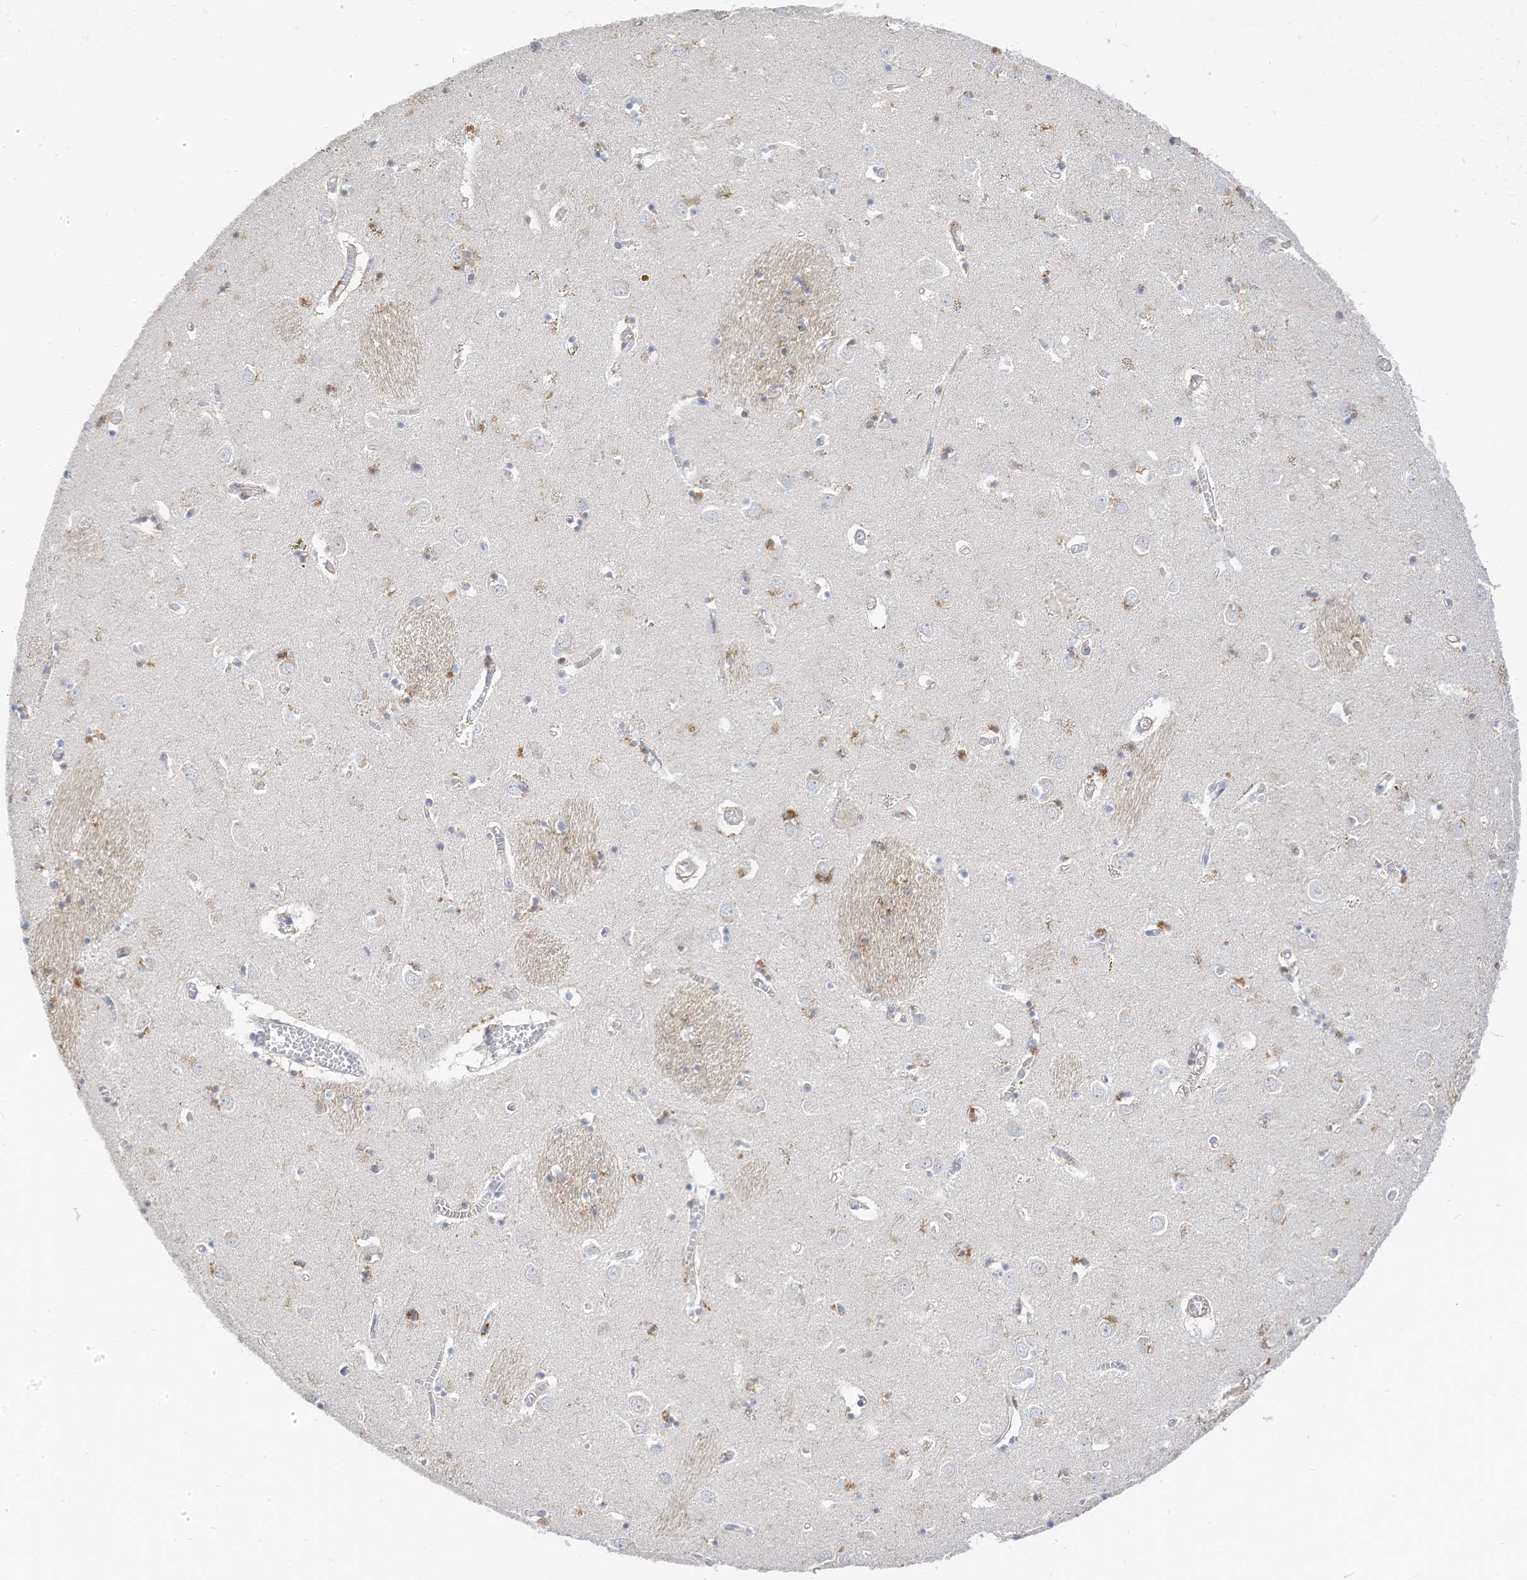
{"staining": {"intensity": "negative", "quantity": "none", "location": "none"}, "tissue": "caudate", "cell_type": "Glial cells", "image_type": "normal", "snomed": [{"axis": "morphology", "description": "Normal tissue, NOS"}, {"axis": "topography", "description": "Lateral ventricle wall"}], "caption": "A high-resolution histopathology image shows immunohistochemistry staining of normal caudate, which exhibits no significant expression in glial cells.", "gene": "ATP13A1", "patient": {"sex": "male", "age": 70}}